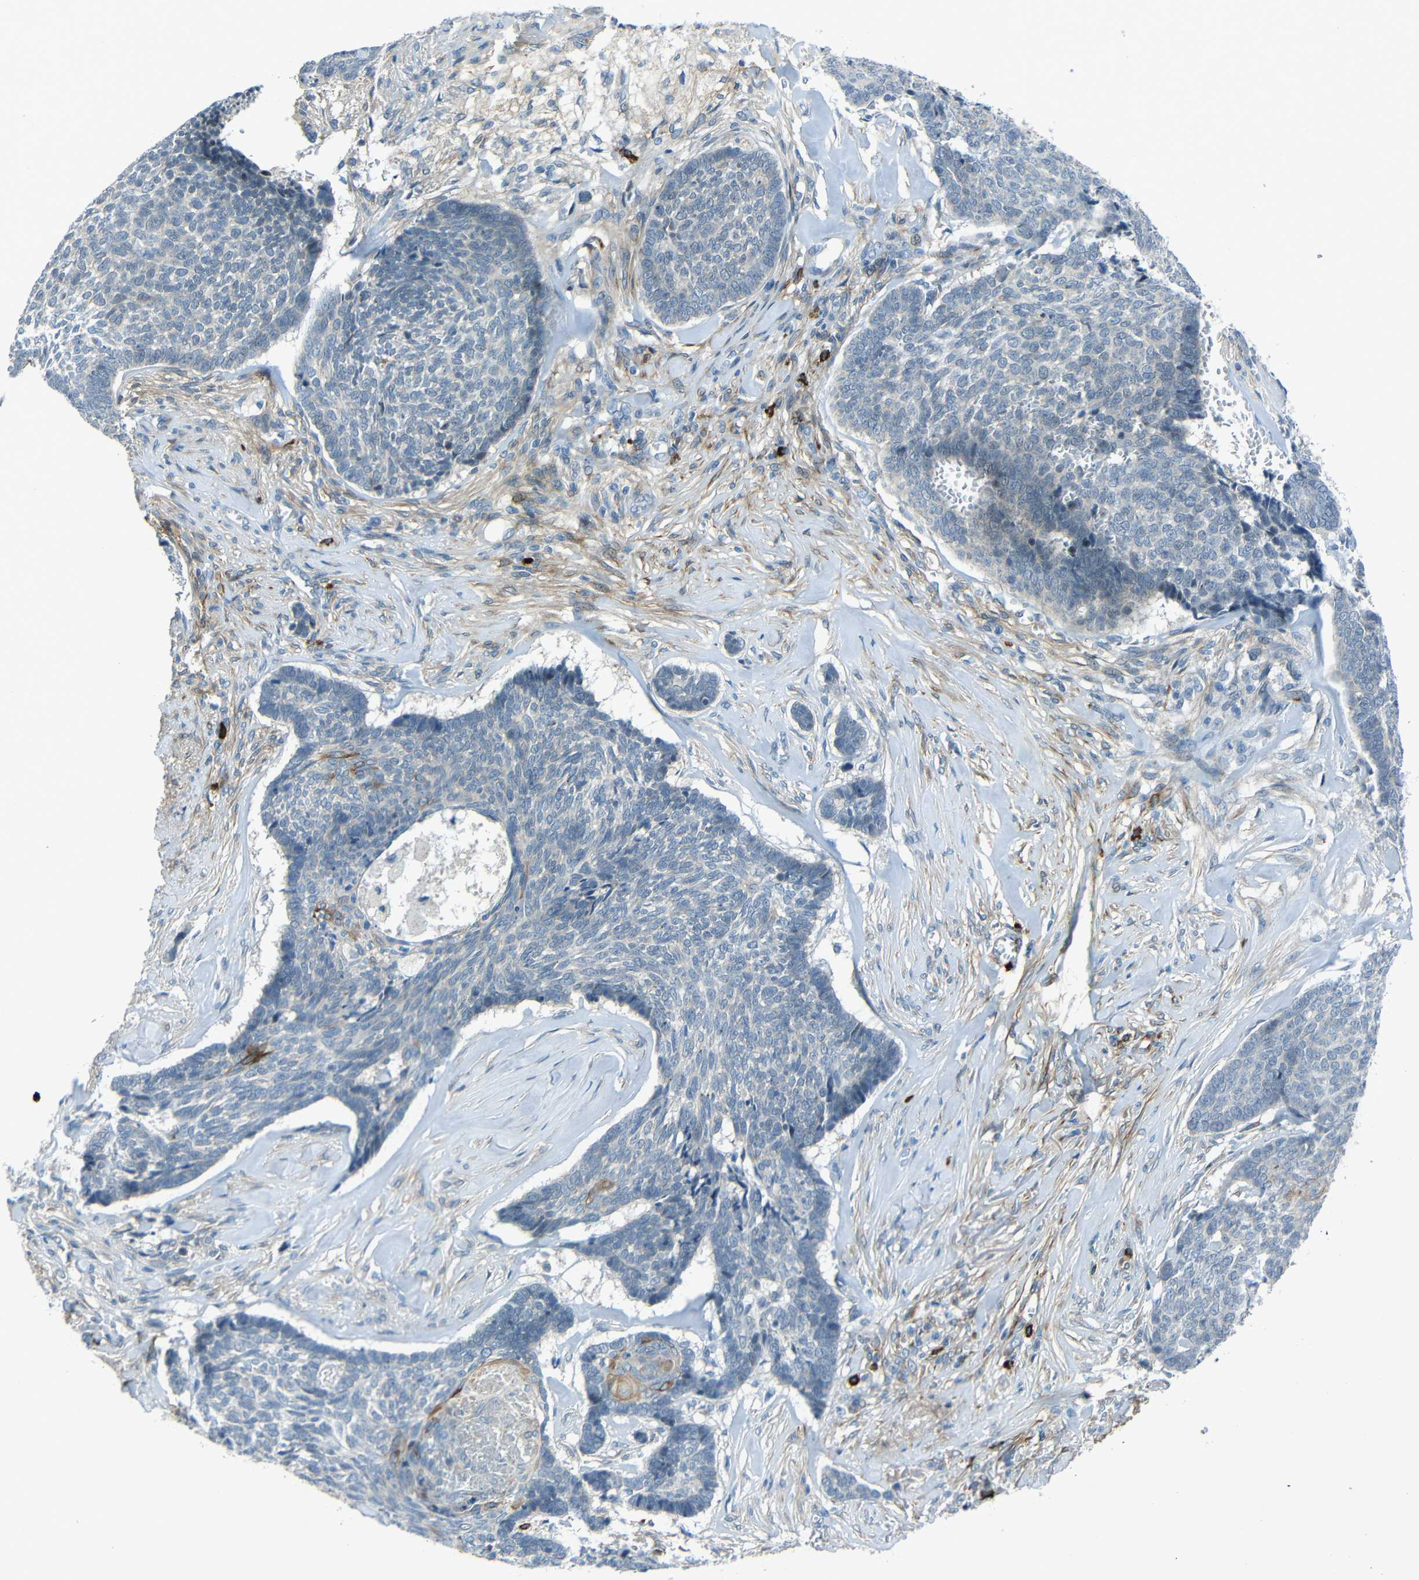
{"staining": {"intensity": "negative", "quantity": "none", "location": "none"}, "tissue": "skin cancer", "cell_type": "Tumor cells", "image_type": "cancer", "snomed": [{"axis": "morphology", "description": "Basal cell carcinoma"}, {"axis": "topography", "description": "Skin"}], "caption": "This is a micrograph of immunohistochemistry staining of skin cancer, which shows no positivity in tumor cells. (Stains: DAB (3,3'-diaminobenzidine) IHC with hematoxylin counter stain, Microscopy: brightfield microscopy at high magnification).", "gene": "DCLK1", "patient": {"sex": "male", "age": 84}}